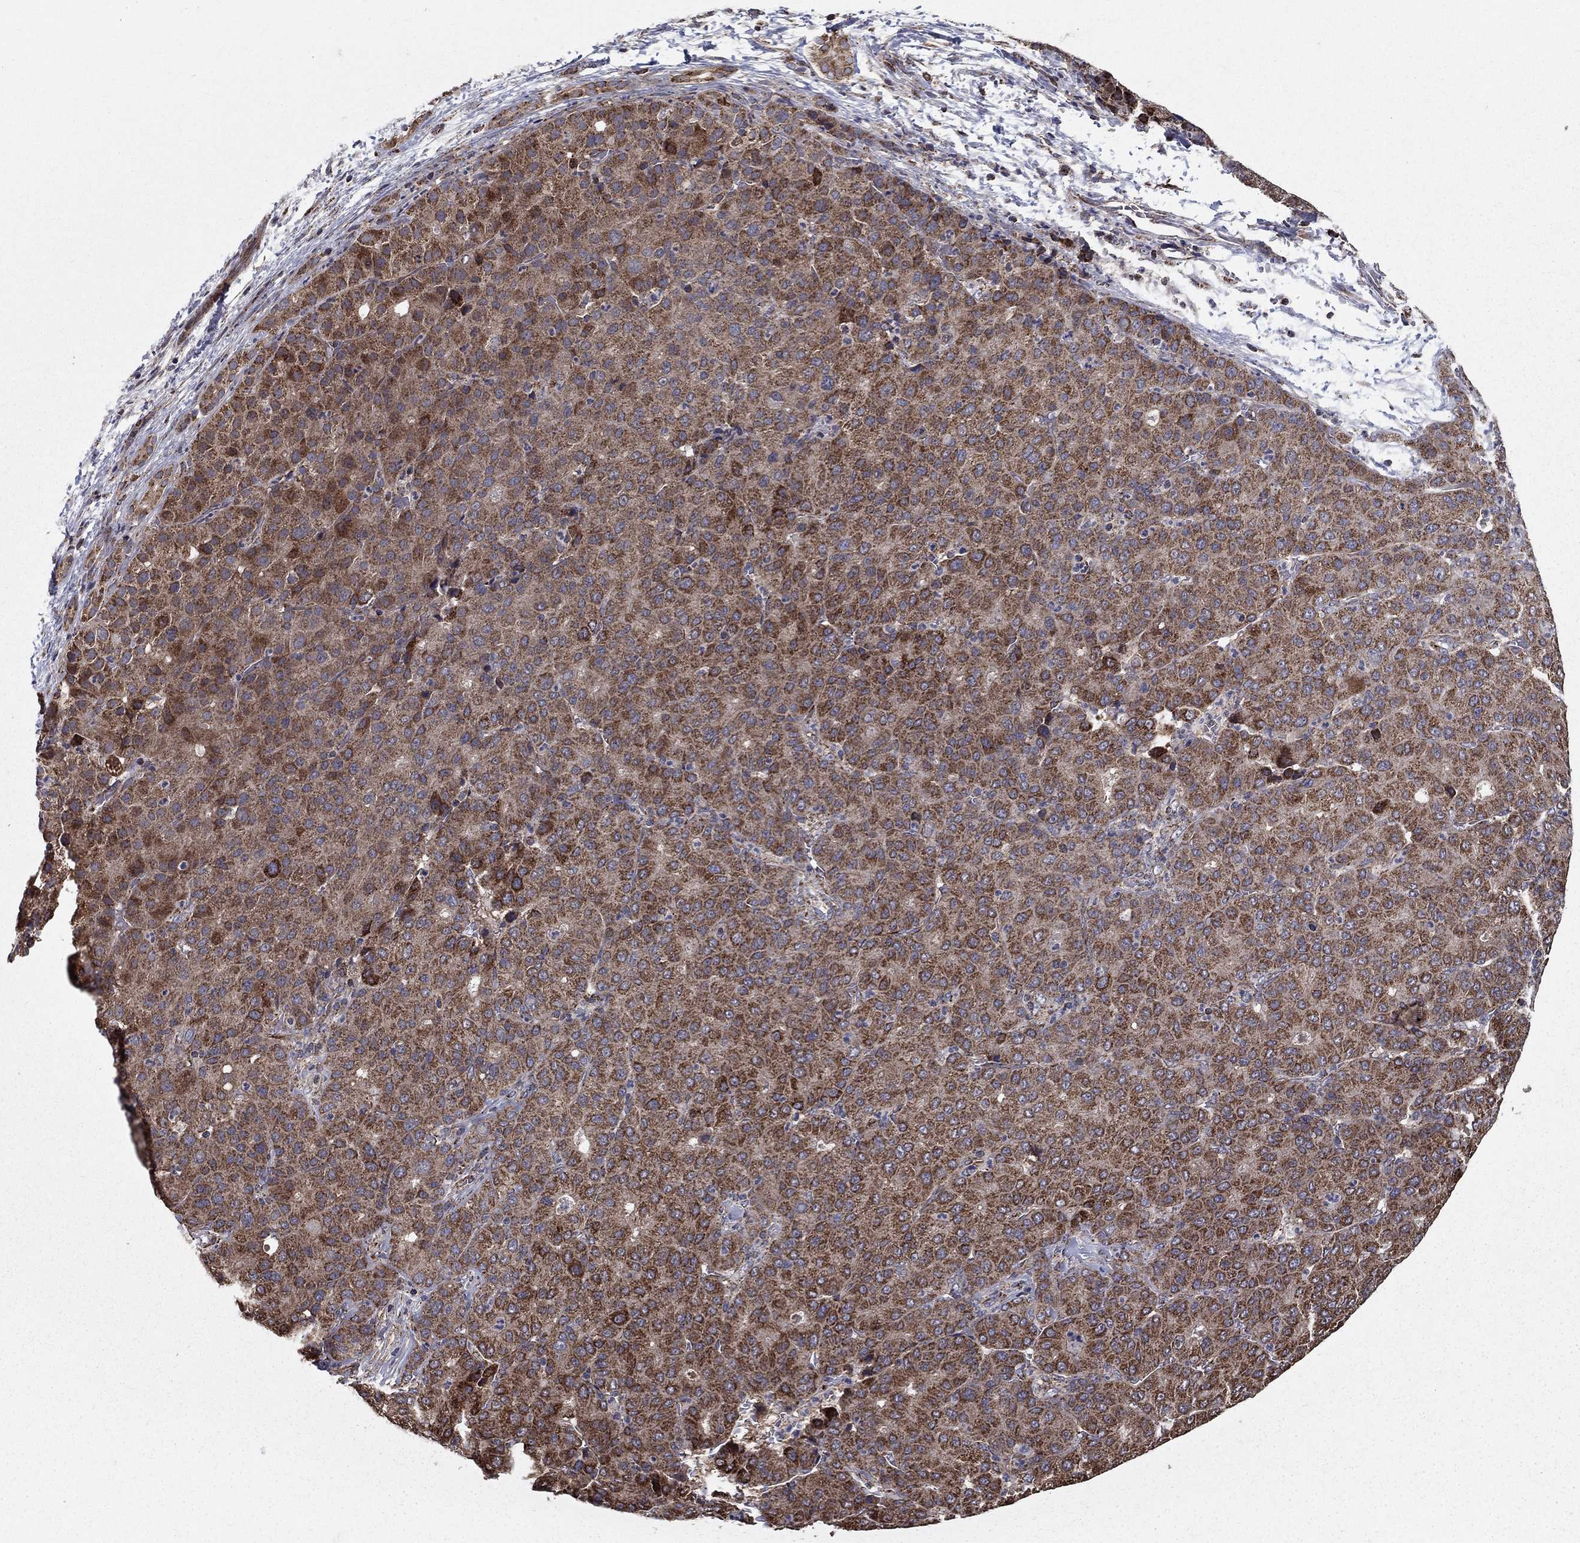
{"staining": {"intensity": "strong", "quantity": "25%-75%", "location": "cytoplasmic/membranous"}, "tissue": "liver cancer", "cell_type": "Tumor cells", "image_type": "cancer", "snomed": [{"axis": "morphology", "description": "Carcinoma, Hepatocellular, NOS"}, {"axis": "topography", "description": "Liver"}], "caption": "Liver hepatocellular carcinoma was stained to show a protein in brown. There is high levels of strong cytoplasmic/membranous staining in approximately 25%-75% of tumor cells.", "gene": "NDUFS8", "patient": {"sex": "male", "age": 65}}